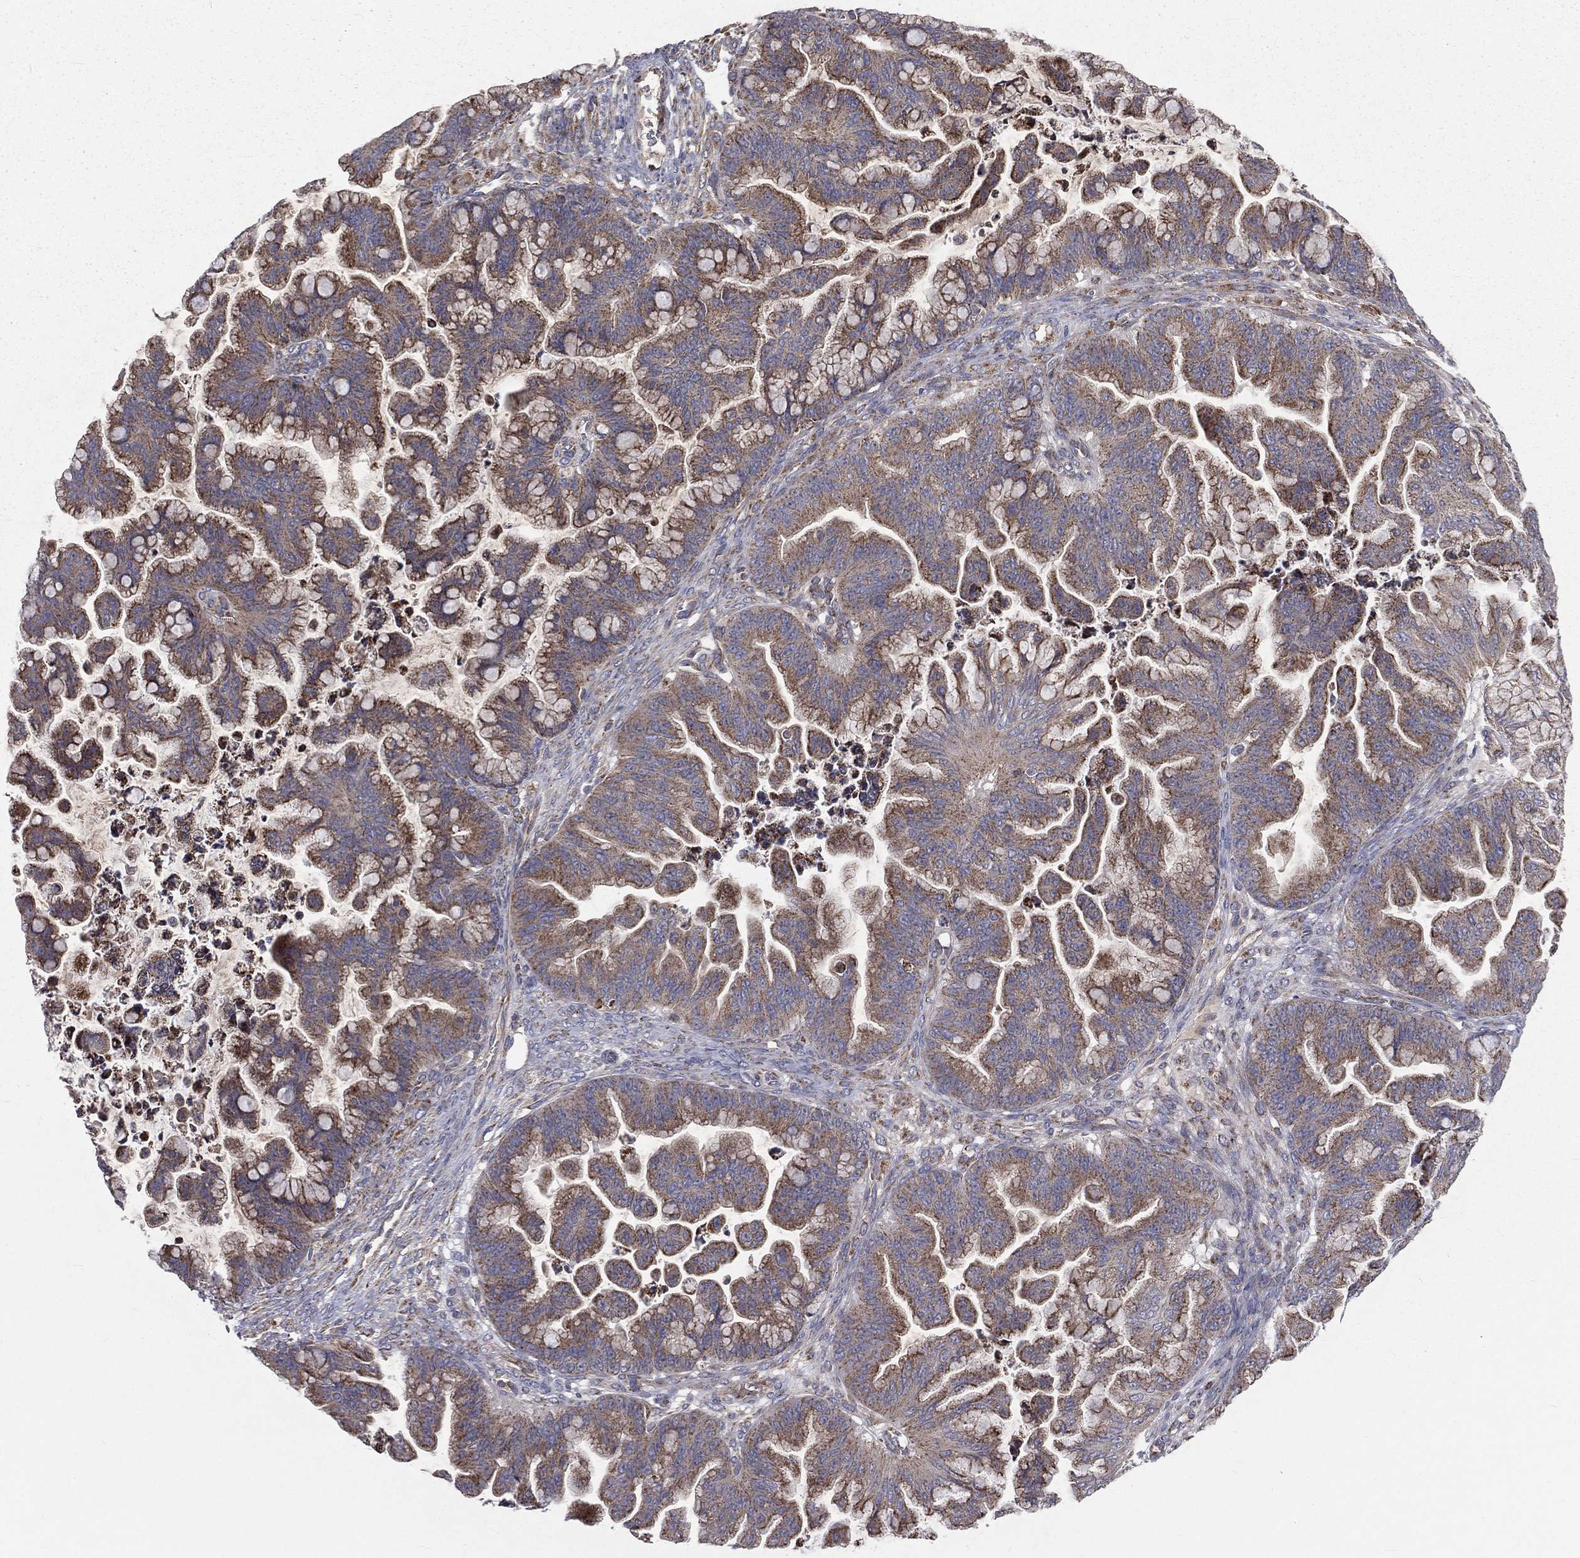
{"staining": {"intensity": "moderate", "quantity": "25%-75%", "location": "cytoplasmic/membranous"}, "tissue": "ovarian cancer", "cell_type": "Tumor cells", "image_type": "cancer", "snomed": [{"axis": "morphology", "description": "Cystadenocarcinoma, mucinous, NOS"}, {"axis": "topography", "description": "Ovary"}], "caption": "Immunohistochemical staining of ovarian cancer (mucinous cystadenocarcinoma) demonstrates medium levels of moderate cytoplasmic/membranous protein expression in approximately 25%-75% of tumor cells. (DAB (3,3'-diaminobenzidine) = brown stain, brightfield microscopy at high magnification).", "gene": "GPD1", "patient": {"sex": "female", "age": 67}}